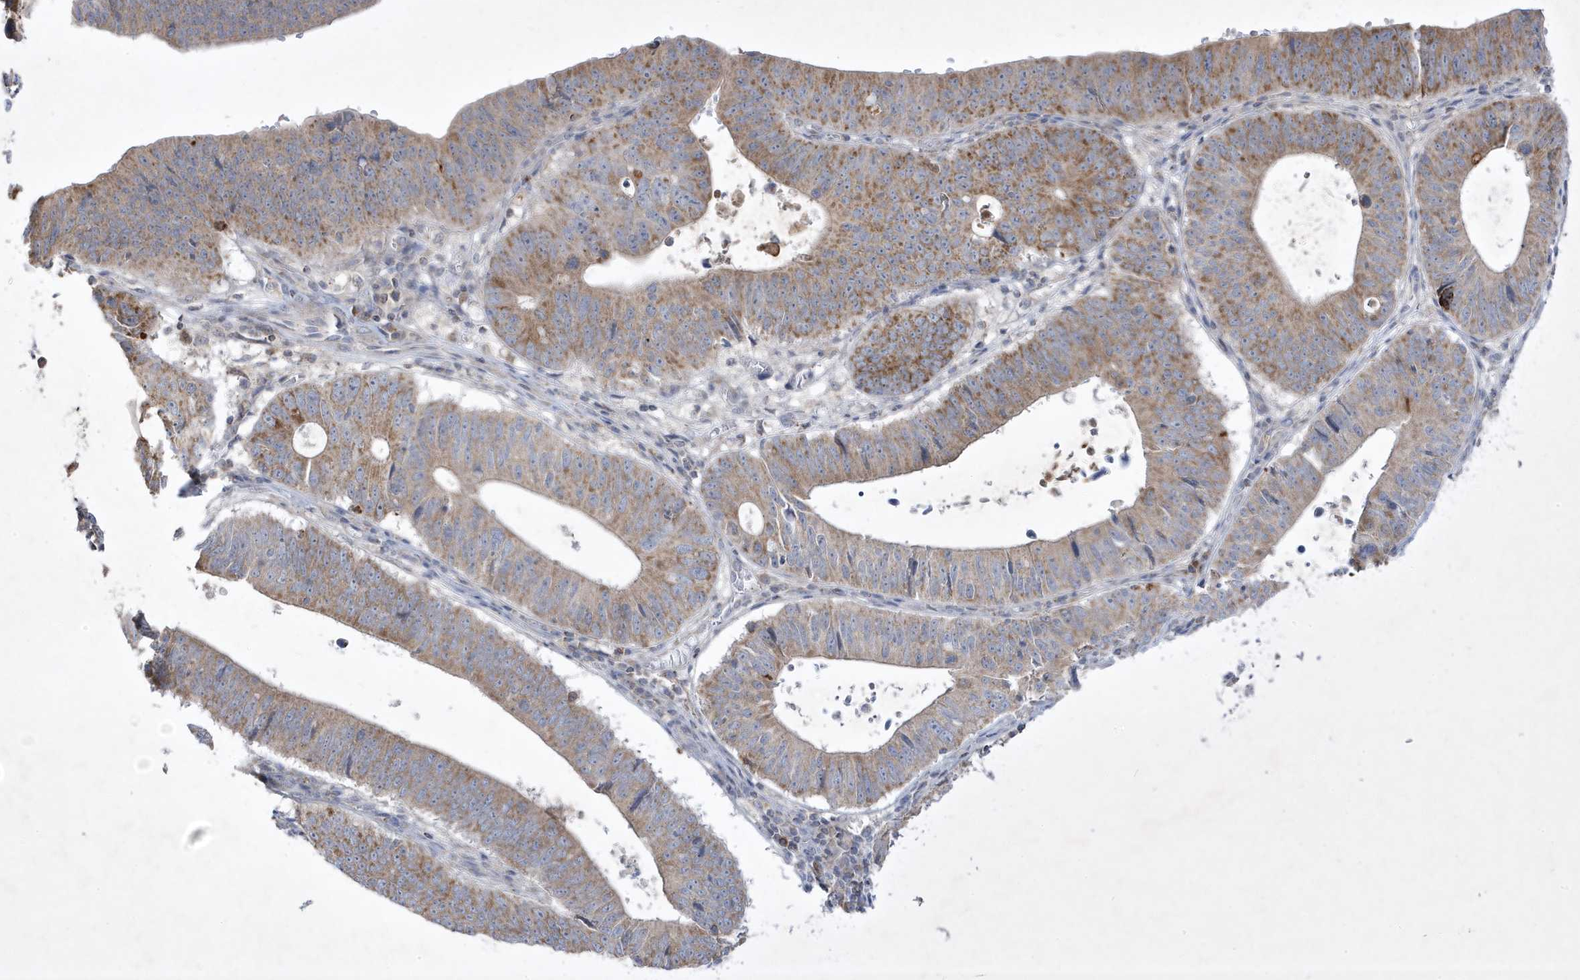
{"staining": {"intensity": "moderate", "quantity": "25%-75%", "location": "cytoplasmic/membranous"}, "tissue": "stomach cancer", "cell_type": "Tumor cells", "image_type": "cancer", "snomed": [{"axis": "morphology", "description": "Adenocarcinoma, NOS"}, {"axis": "topography", "description": "Stomach"}], "caption": "Protein staining by immunohistochemistry reveals moderate cytoplasmic/membranous expression in about 25%-75% of tumor cells in stomach adenocarcinoma. (DAB IHC with brightfield microscopy, high magnification).", "gene": "ADAMTSL3", "patient": {"sex": "male", "age": 59}}